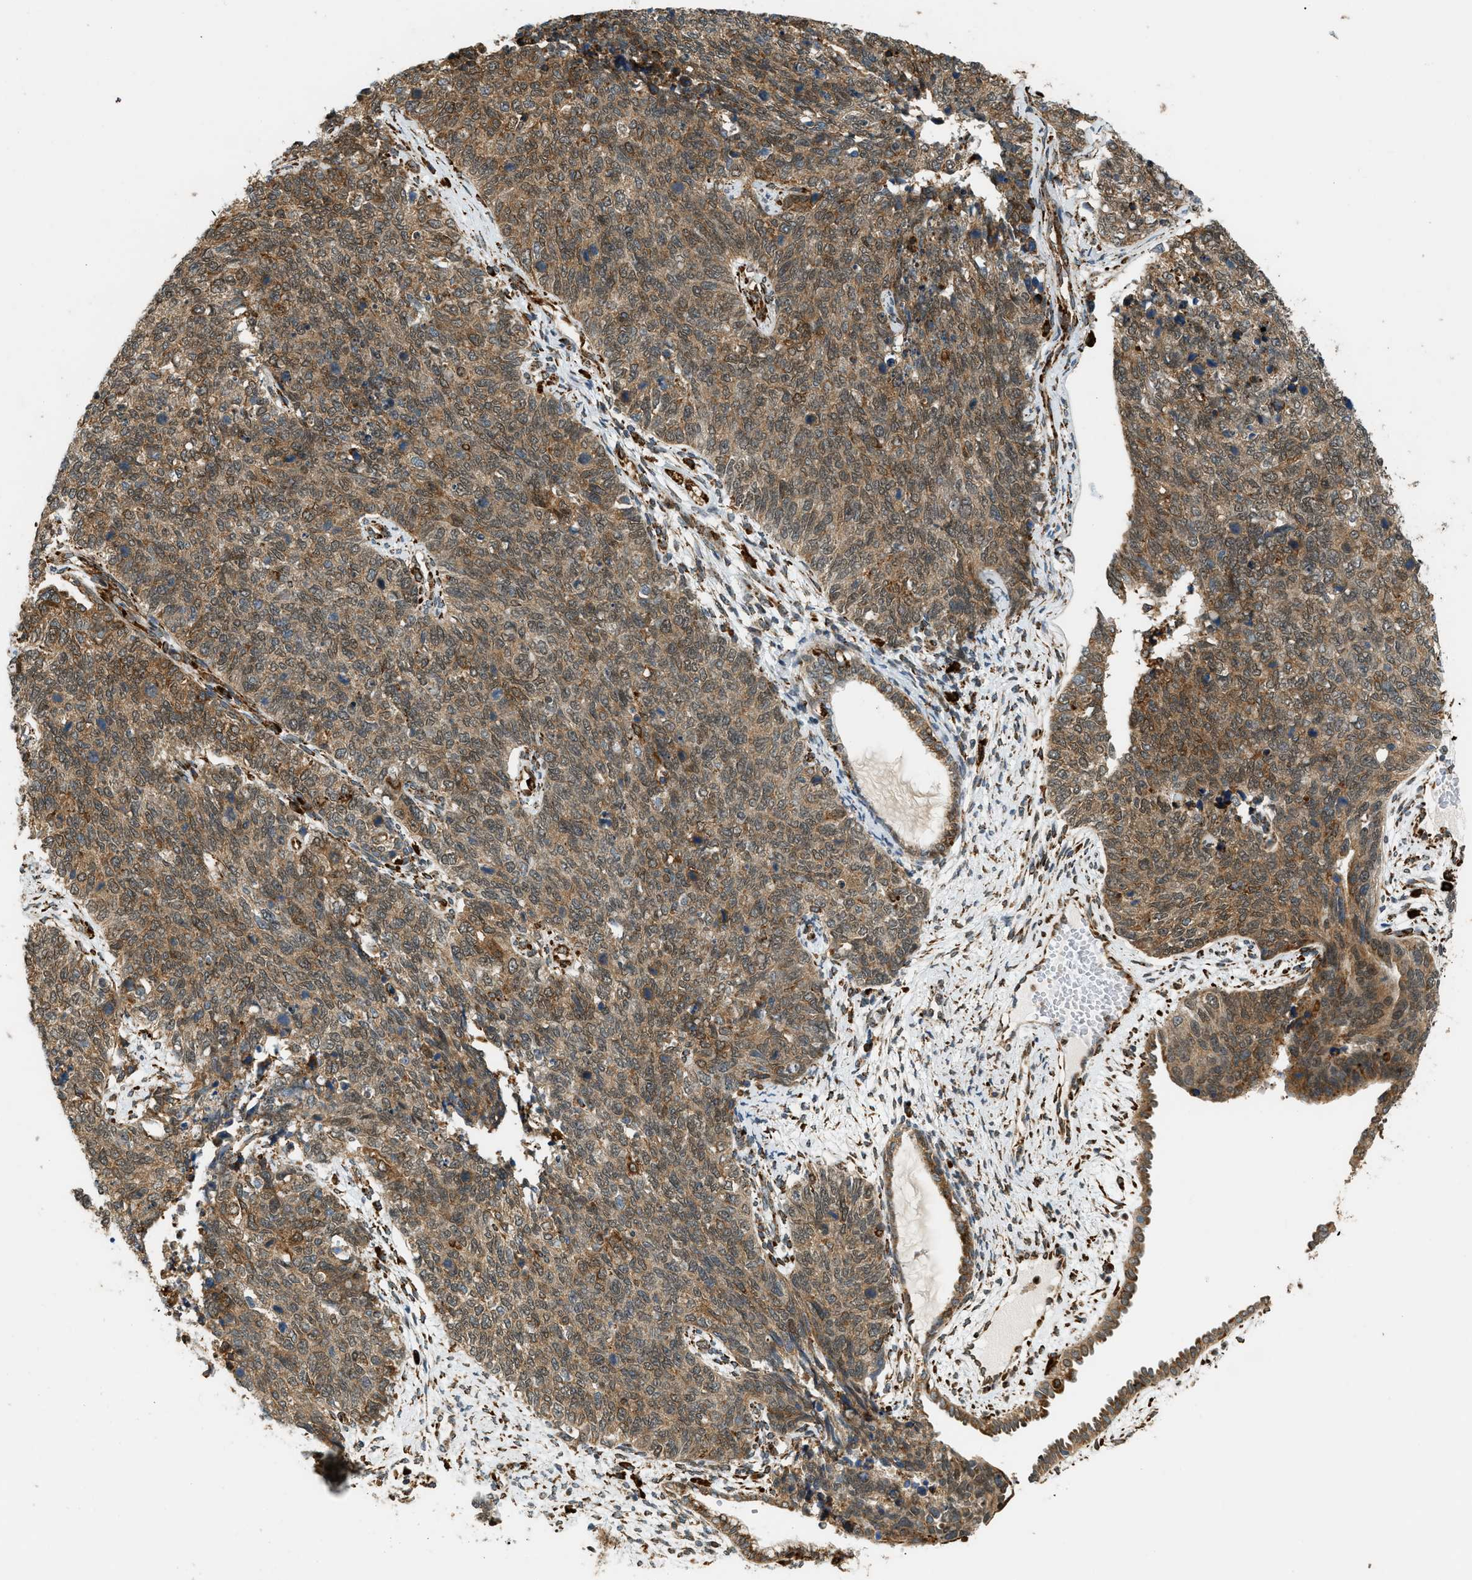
{"staining": {"intensity": "moderate", "quantity": ">75%", "location": "cytoplasmic/membranous,nuclear"}, "tissue": "cervical cancer", "cell_type": "Tumor cells", "image_type": "cancer", "snomed": [{"axis": "morphology", "description": "Squamous cell carcinoma, NOS"}, {"axis": "topography", "description": "Cervix"}], "caption": "Brown immunohistochemical staining in squamous cell carcinoma (cervical) demonstrates moderate cytoplasmic/membranous and nuclear positivity in approximately >75% of tumor cells.", "gene": "SEMA4D", "patient": {"sex": "female", "age": 63}}